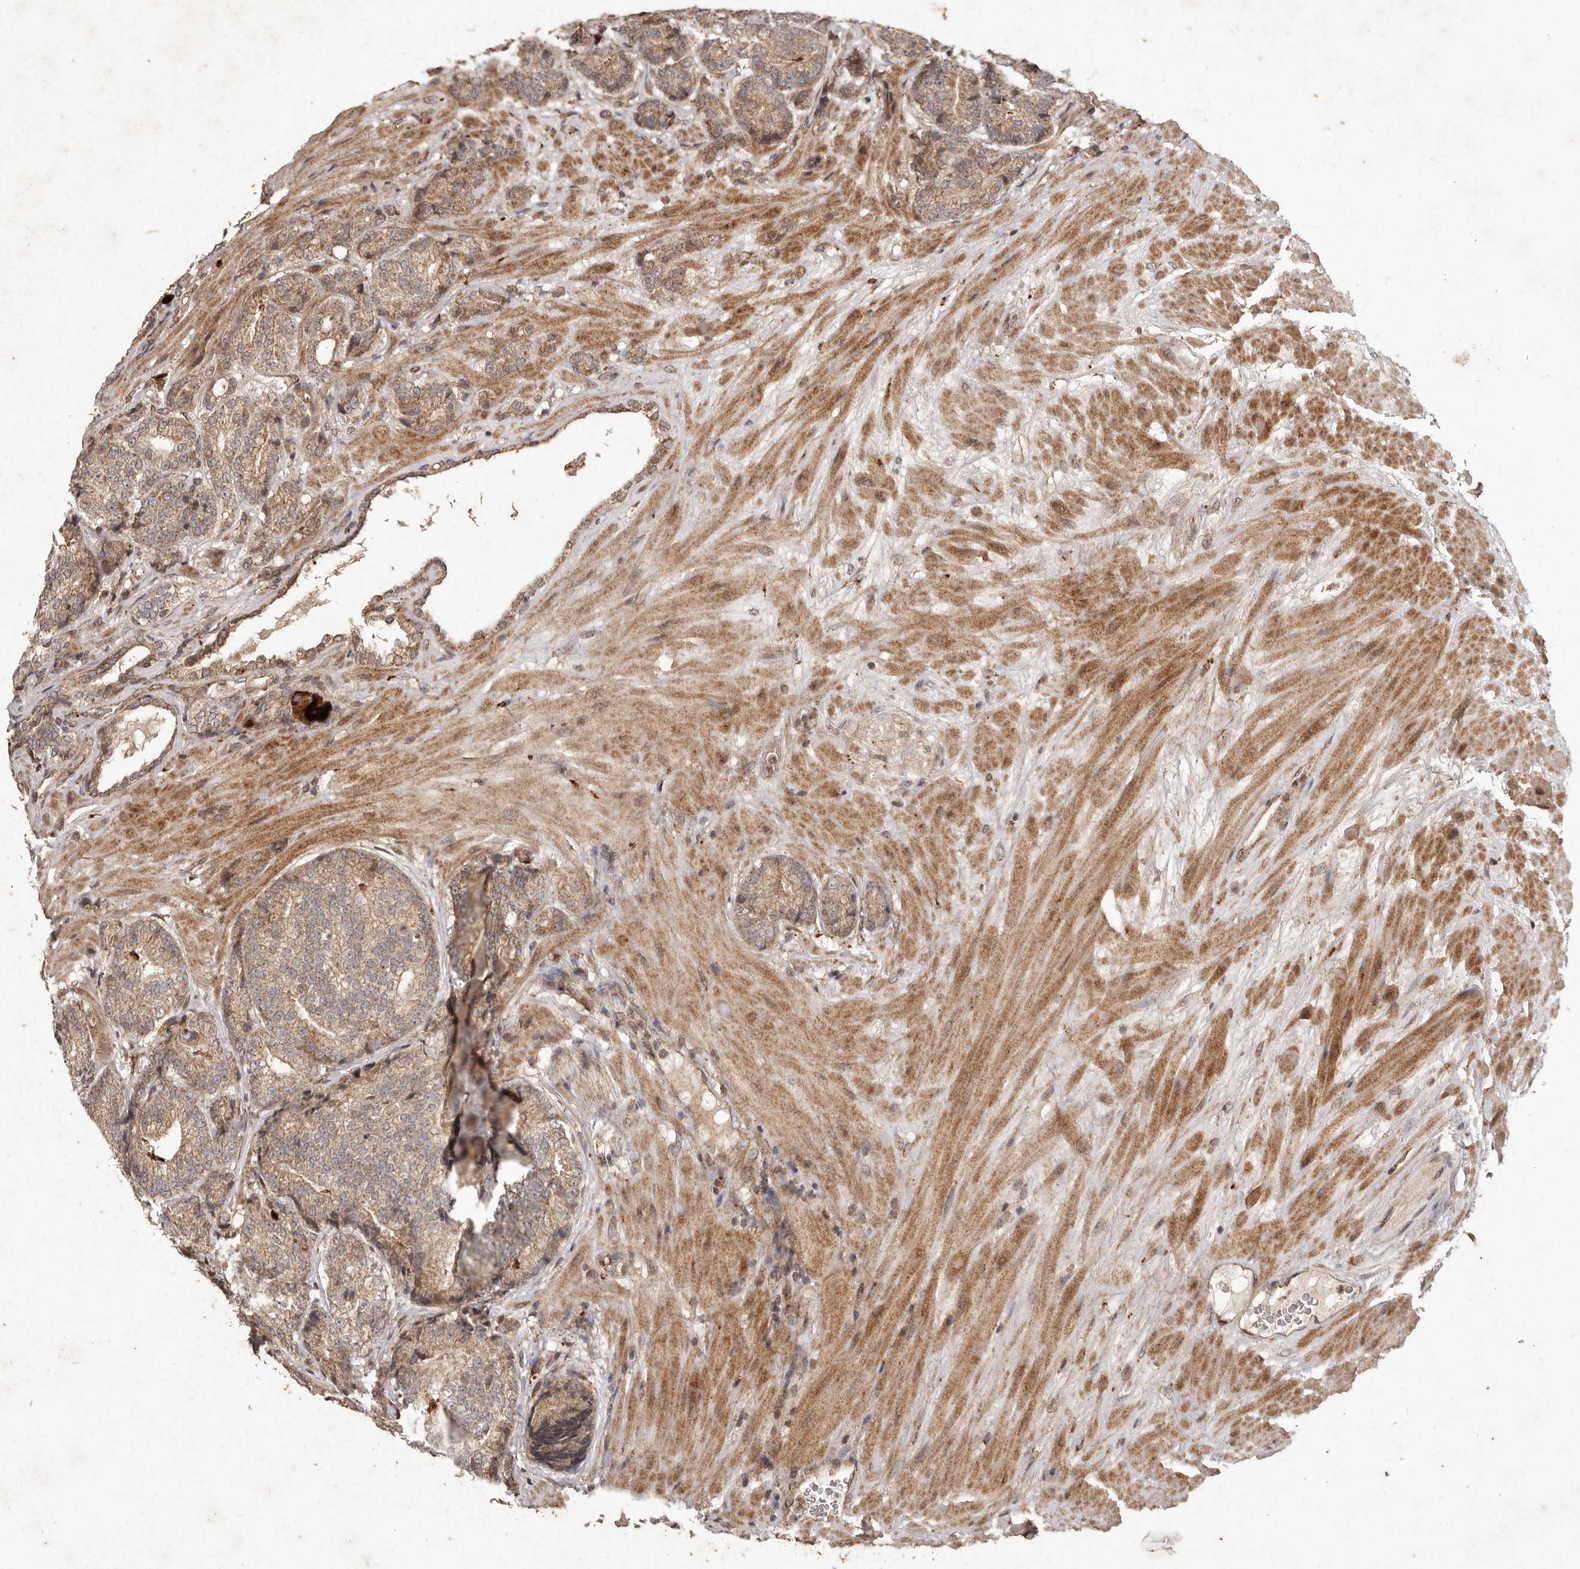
{"staining": {"intensity": "moderate", "quantity": ">75%", "location": "cytoplasmic/membranous"}, "tissue": "prostate cancer", "cell_type": "Tumor cells", "image_type": "cancer", "snomed": [{"axis": "morphology", "description": "Adenocarcinoma, High grade"}, {"axis": "topography", "description": "Prostate"}], "caption": "DAB (3,3'-diaminobenzidine) immunohistochemical staining of human adenocarcinoma (high-grade) (prostate) shows moderate cytoplasmic/membranous protein expression in approximately >75% of tumor cells.", "gene": "PLOD2", "patient": {"sex": "male", "age": 61}}